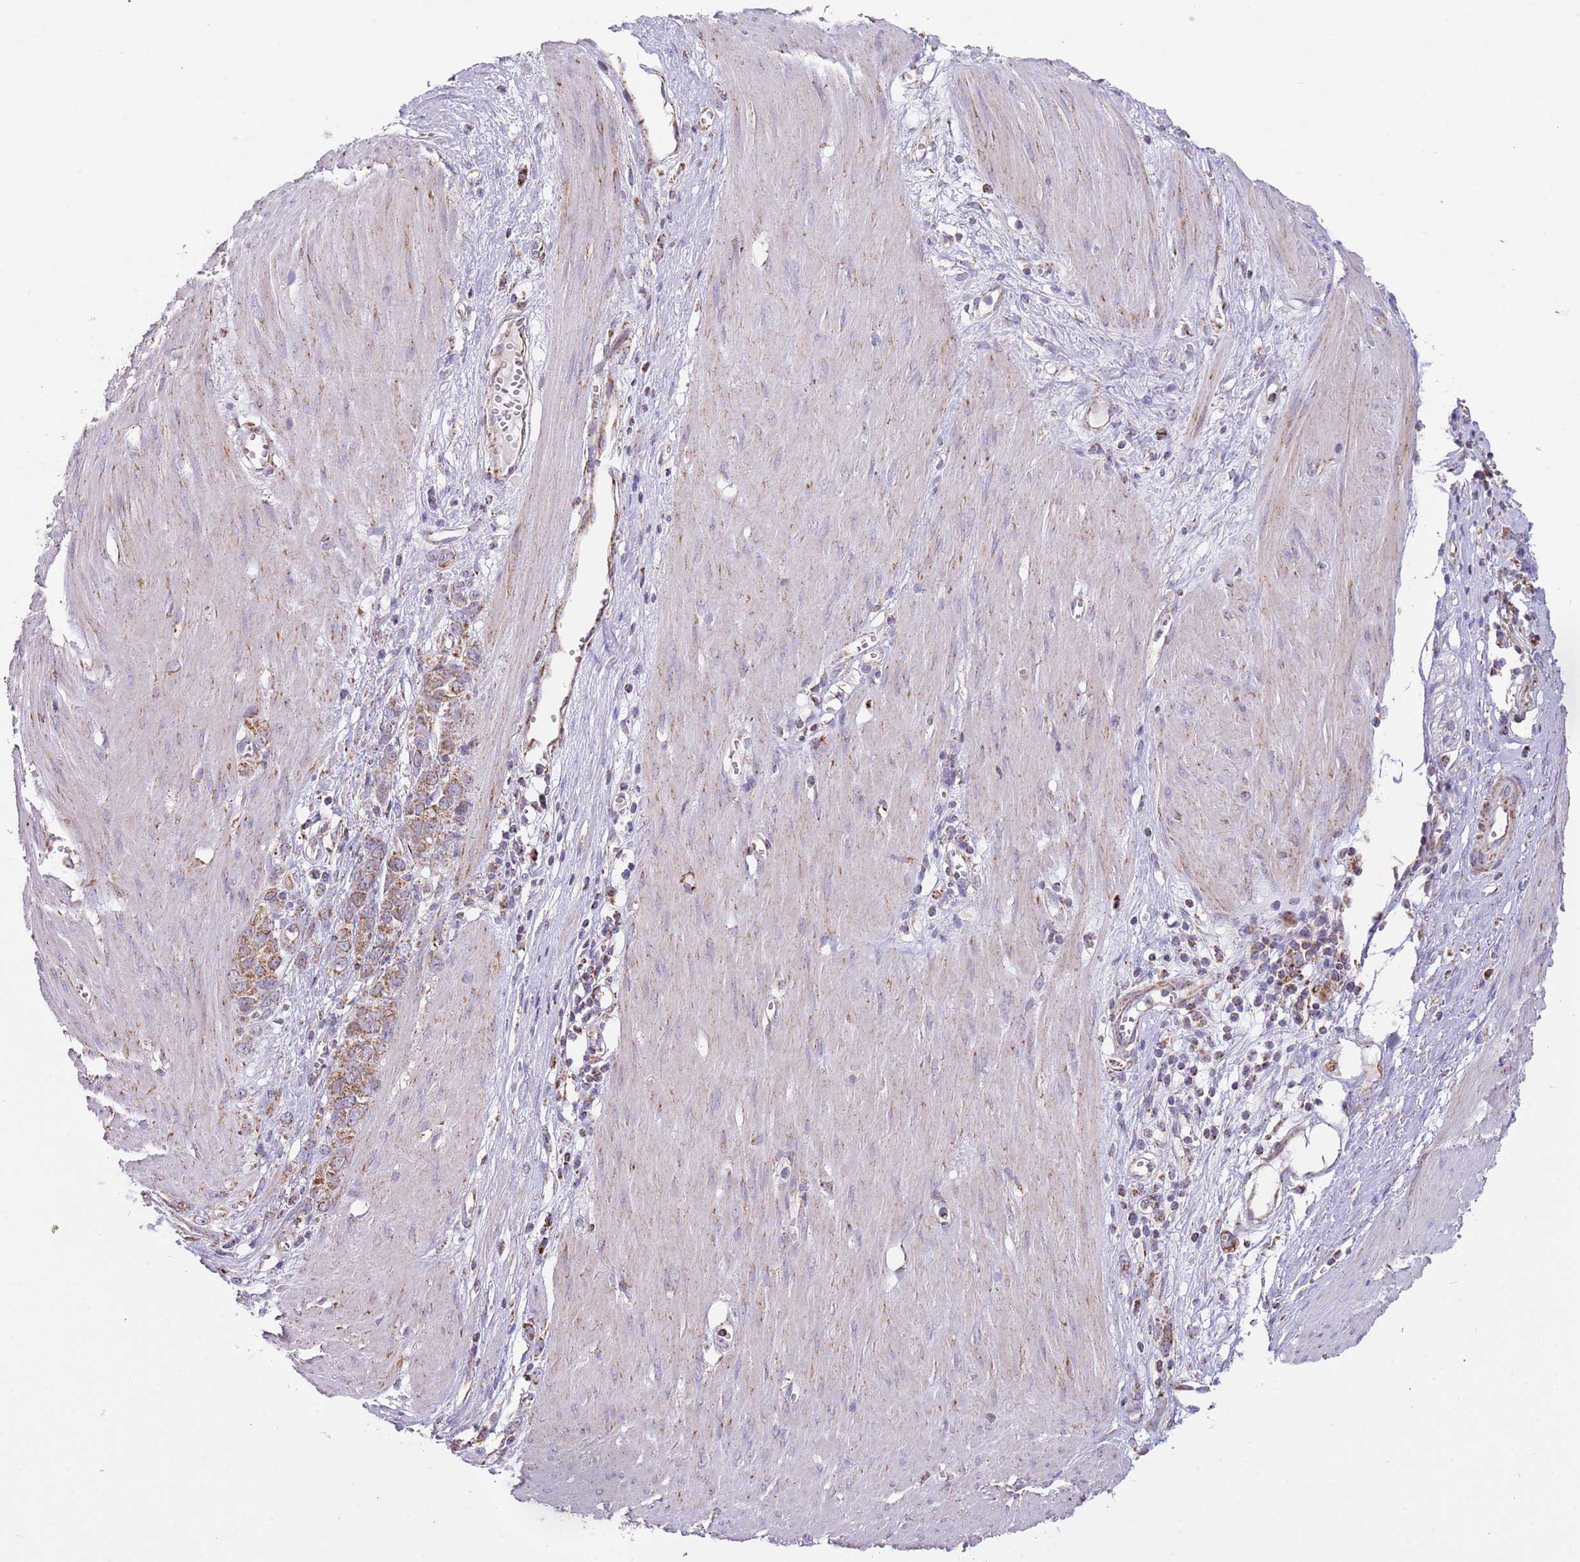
{"staining": {"intensity": "moderate", "quantity": ">75%", "location": "cytoplasmic/membranous"}, "tissue": "stomach cancer", "cell_type": "Tumor cells", "image_type": "cancer", "snomed": [{"axis": "morphology", "description": "Adenocarcinoma, NOS"}, {"axis": "topography", "description": "Stomach"}], "caption": "Immunohistochemistry (DAB) staining of stomach cancer (adenocarcinoma) reveals moderate cytoplasmic/membranous protein expression in approximately >75% of tumor cells. The protein is shown in brown color, while the nuclei are stained blue.", "gene": "LHX6", "patient": {"sex": "female", "age": 76}}